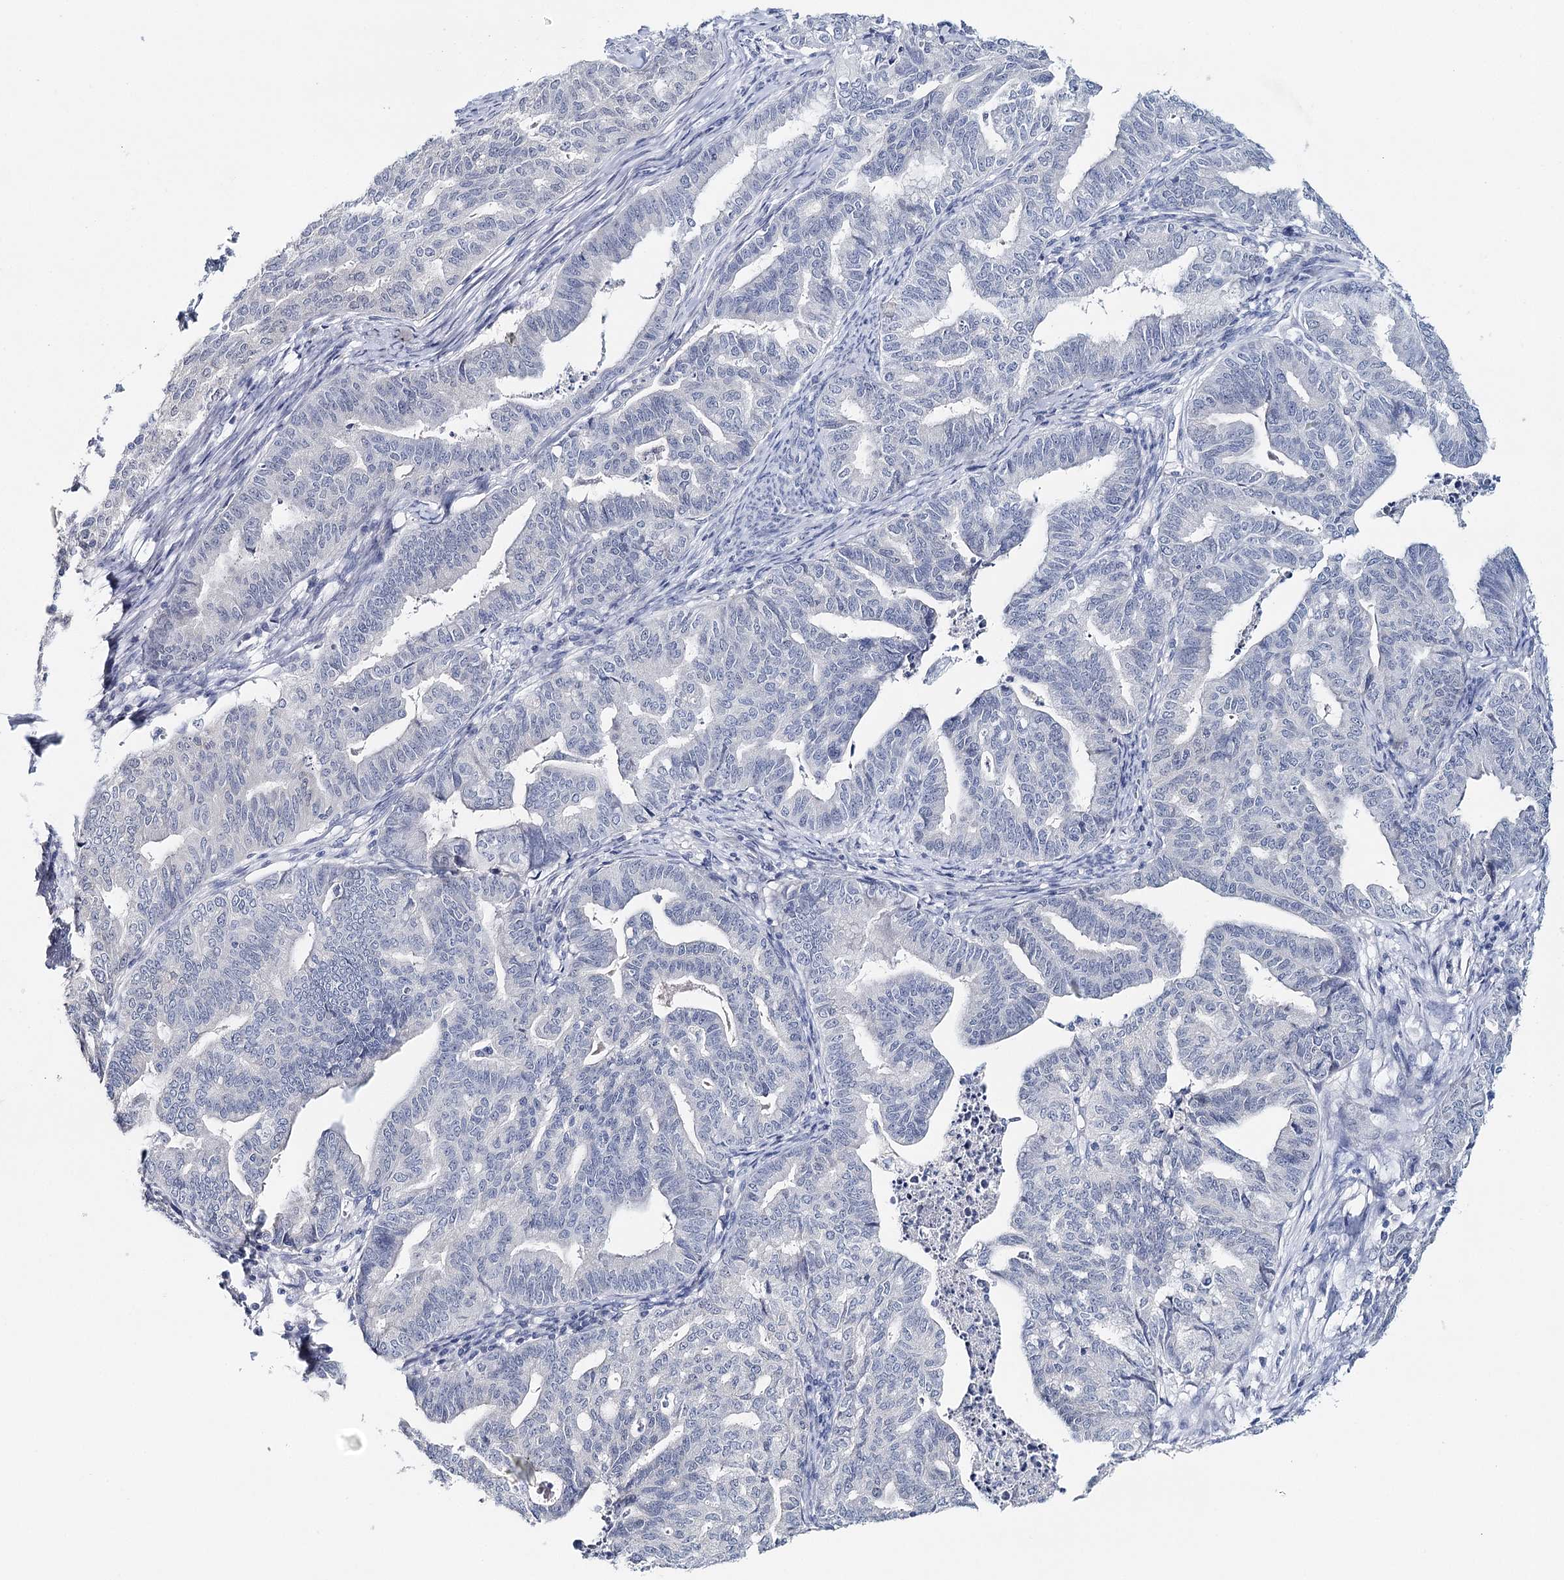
{"staining": {"intensity": "negative", "quantity": "none", "location": "none"}, "tissue": "endometrial cancer", "cell_type": "Tumor cells", "image_type": "cancer", "snomed": [{"axis": "morphology", "description": "Adenocarcinoma, NOS"}, {"axis": "topography", "description": "Endometrium"}], "caption": "IHC photomicrograph of neoplastic tissue: adenocarcinoma (endometrial) stained with DAB shows no significant protein positivity in tumor cells.", "gene": "HSPA4L", "patient": {"sex": "female", "age": 79}}